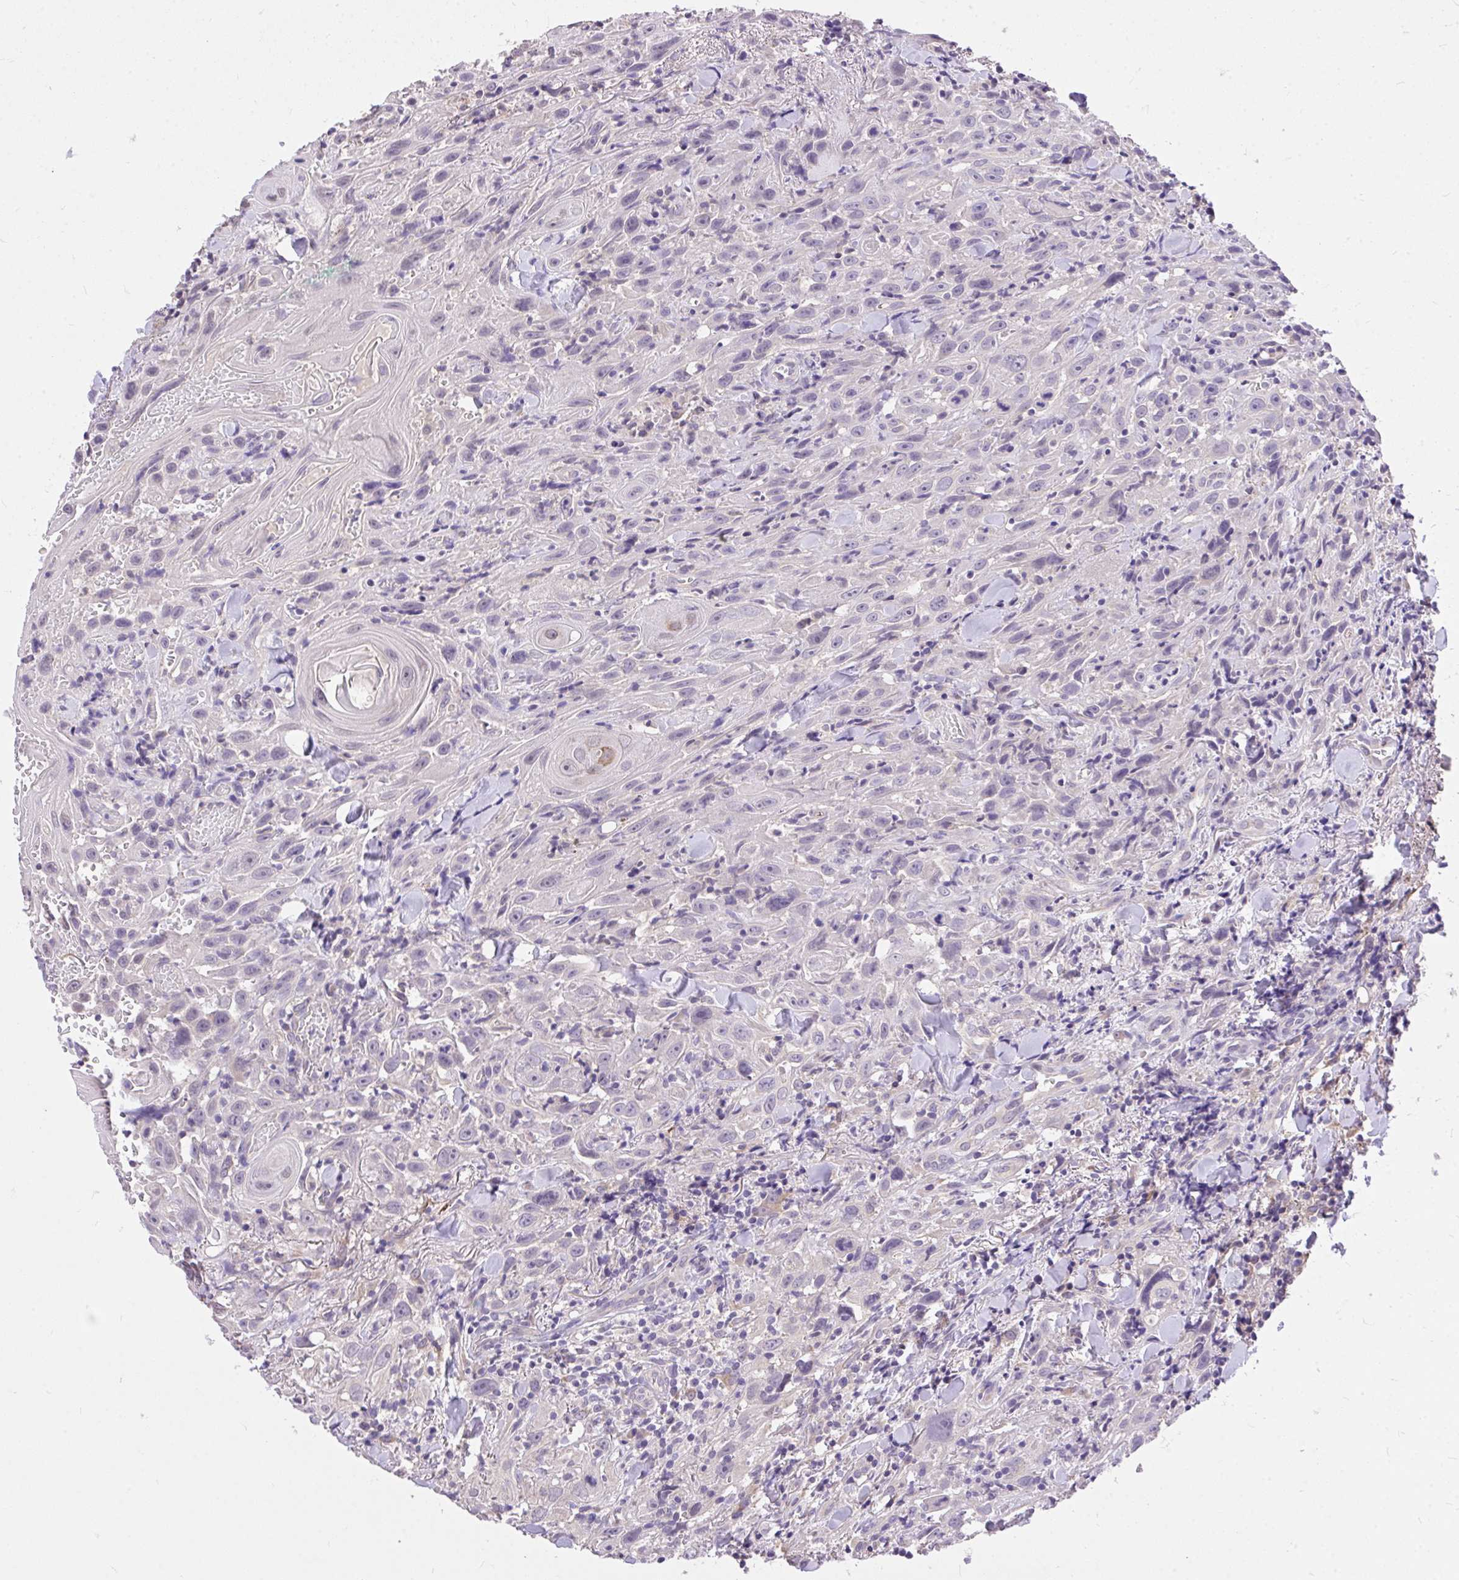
{"staining": {"intensity": "negative", "quantity": "none", "location": "none"}, "tissue": "head and neck cancer", "cell_type": "Tumor cells", "image_type": "cancer", "snomed": [{"axis": "morphology", "description": "Squamous cell carcinoma, NOS"}, {"axis": "topography", "description": "Head-Neck"}], "caption": "Tumor cells show no significant staining in head and neck squamous cell carcinoma.", "gene": "MPC2", "patient": {"sex": "female", "age": 95}}